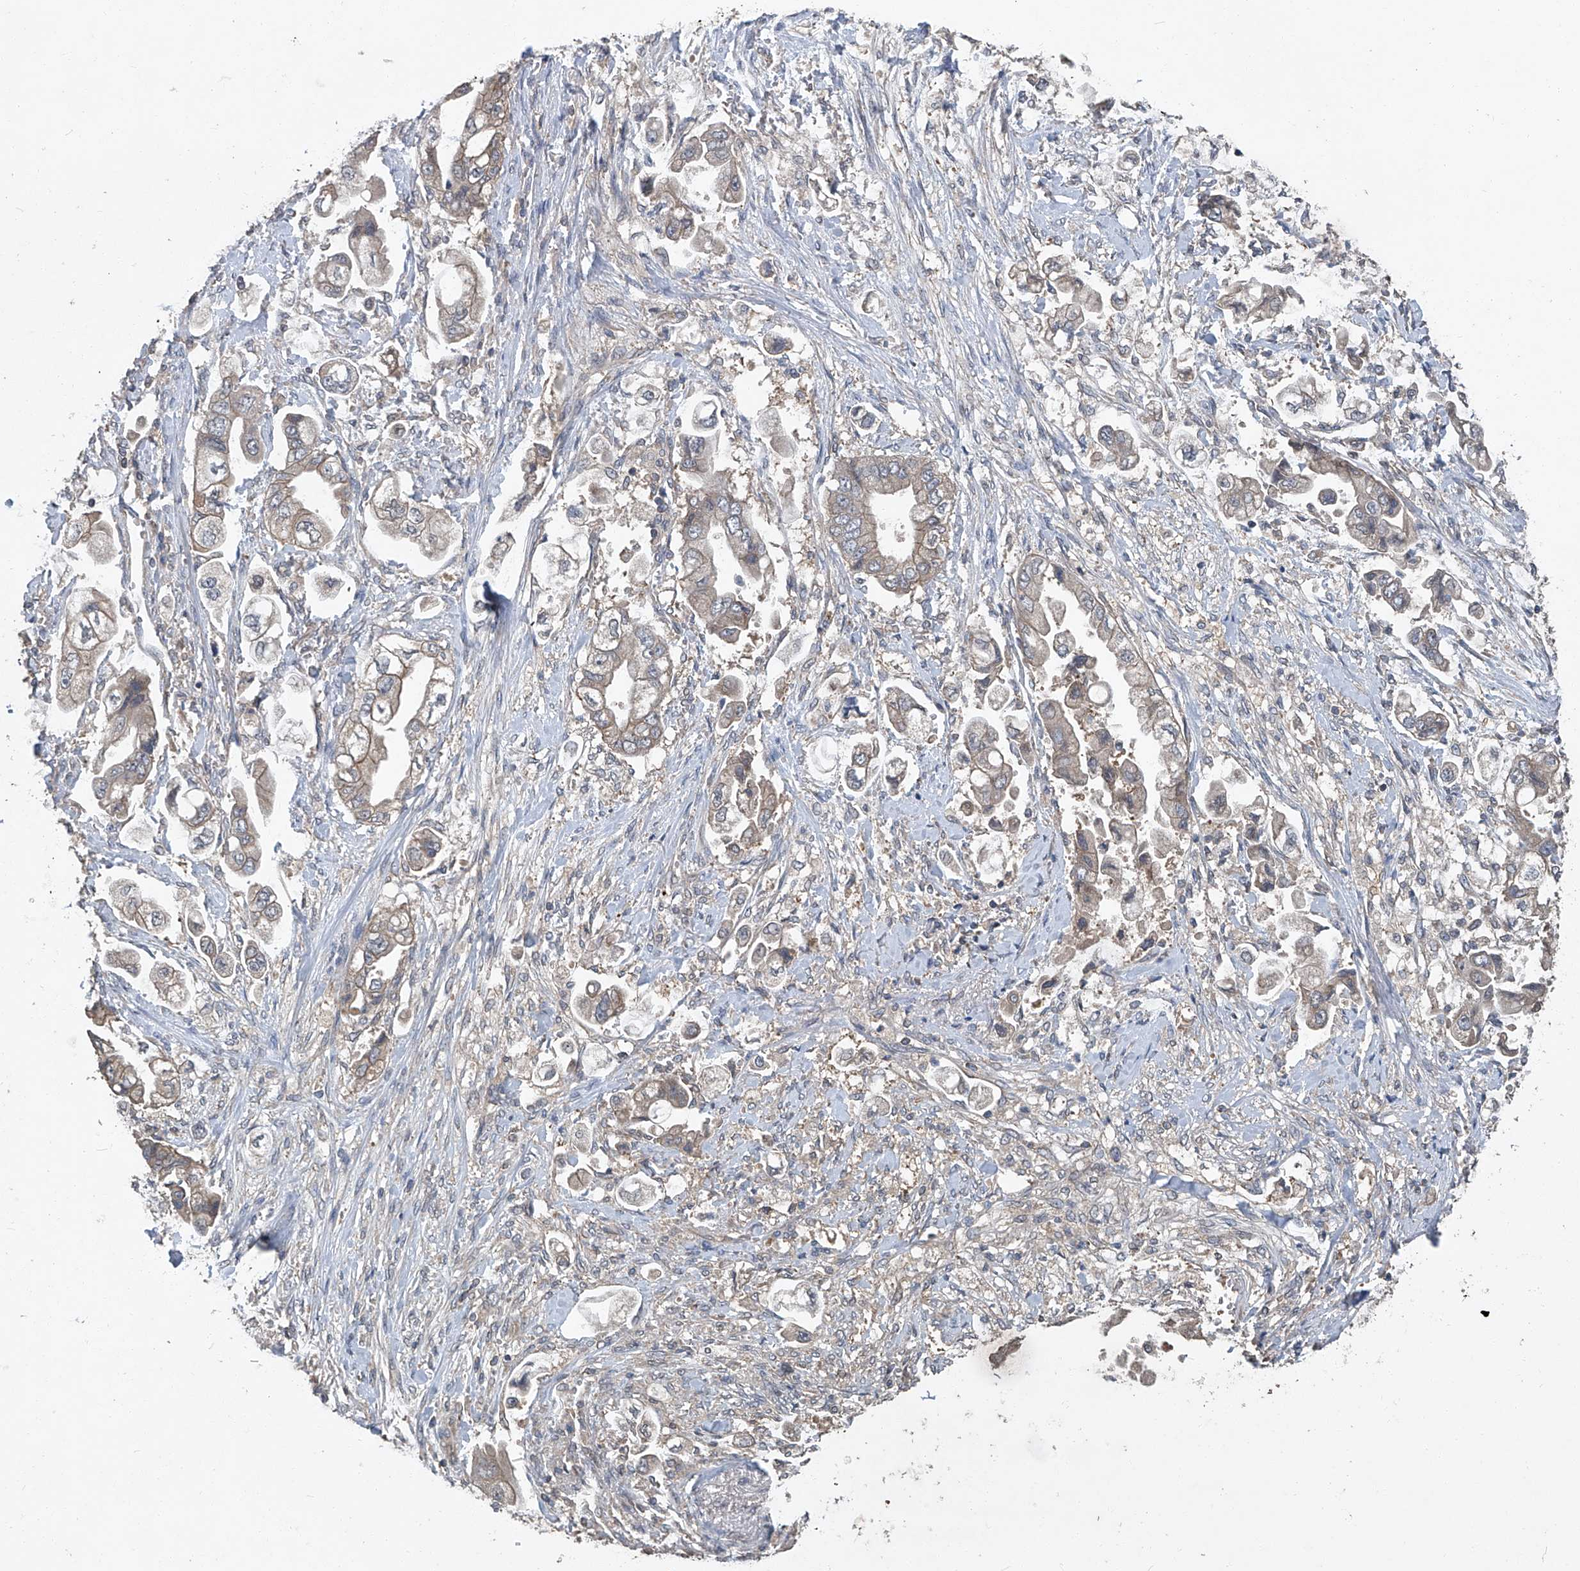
{"staining": {"intensity": "weak", "quantity": ">75%", "location": "cytoplasmic/membranous"}, "tissue": "stomach cancer", "cell_type": "Tumor cells", "image_type": "cancer", "snomed": [{"axis": "morphology", "description": "Adenocarcinoma, NOS"}, {"axis": "topography", "description": "Stomach"}], "caption": "The histopathology image shows immunohistochemical staining of stomach cancer. There is weak cytoplasmic/membranous expression is appreciated in approximately >75% of tumor cells.", "gene": "ANKRD34A", "patient": {"sex": "male", "age": 62}}